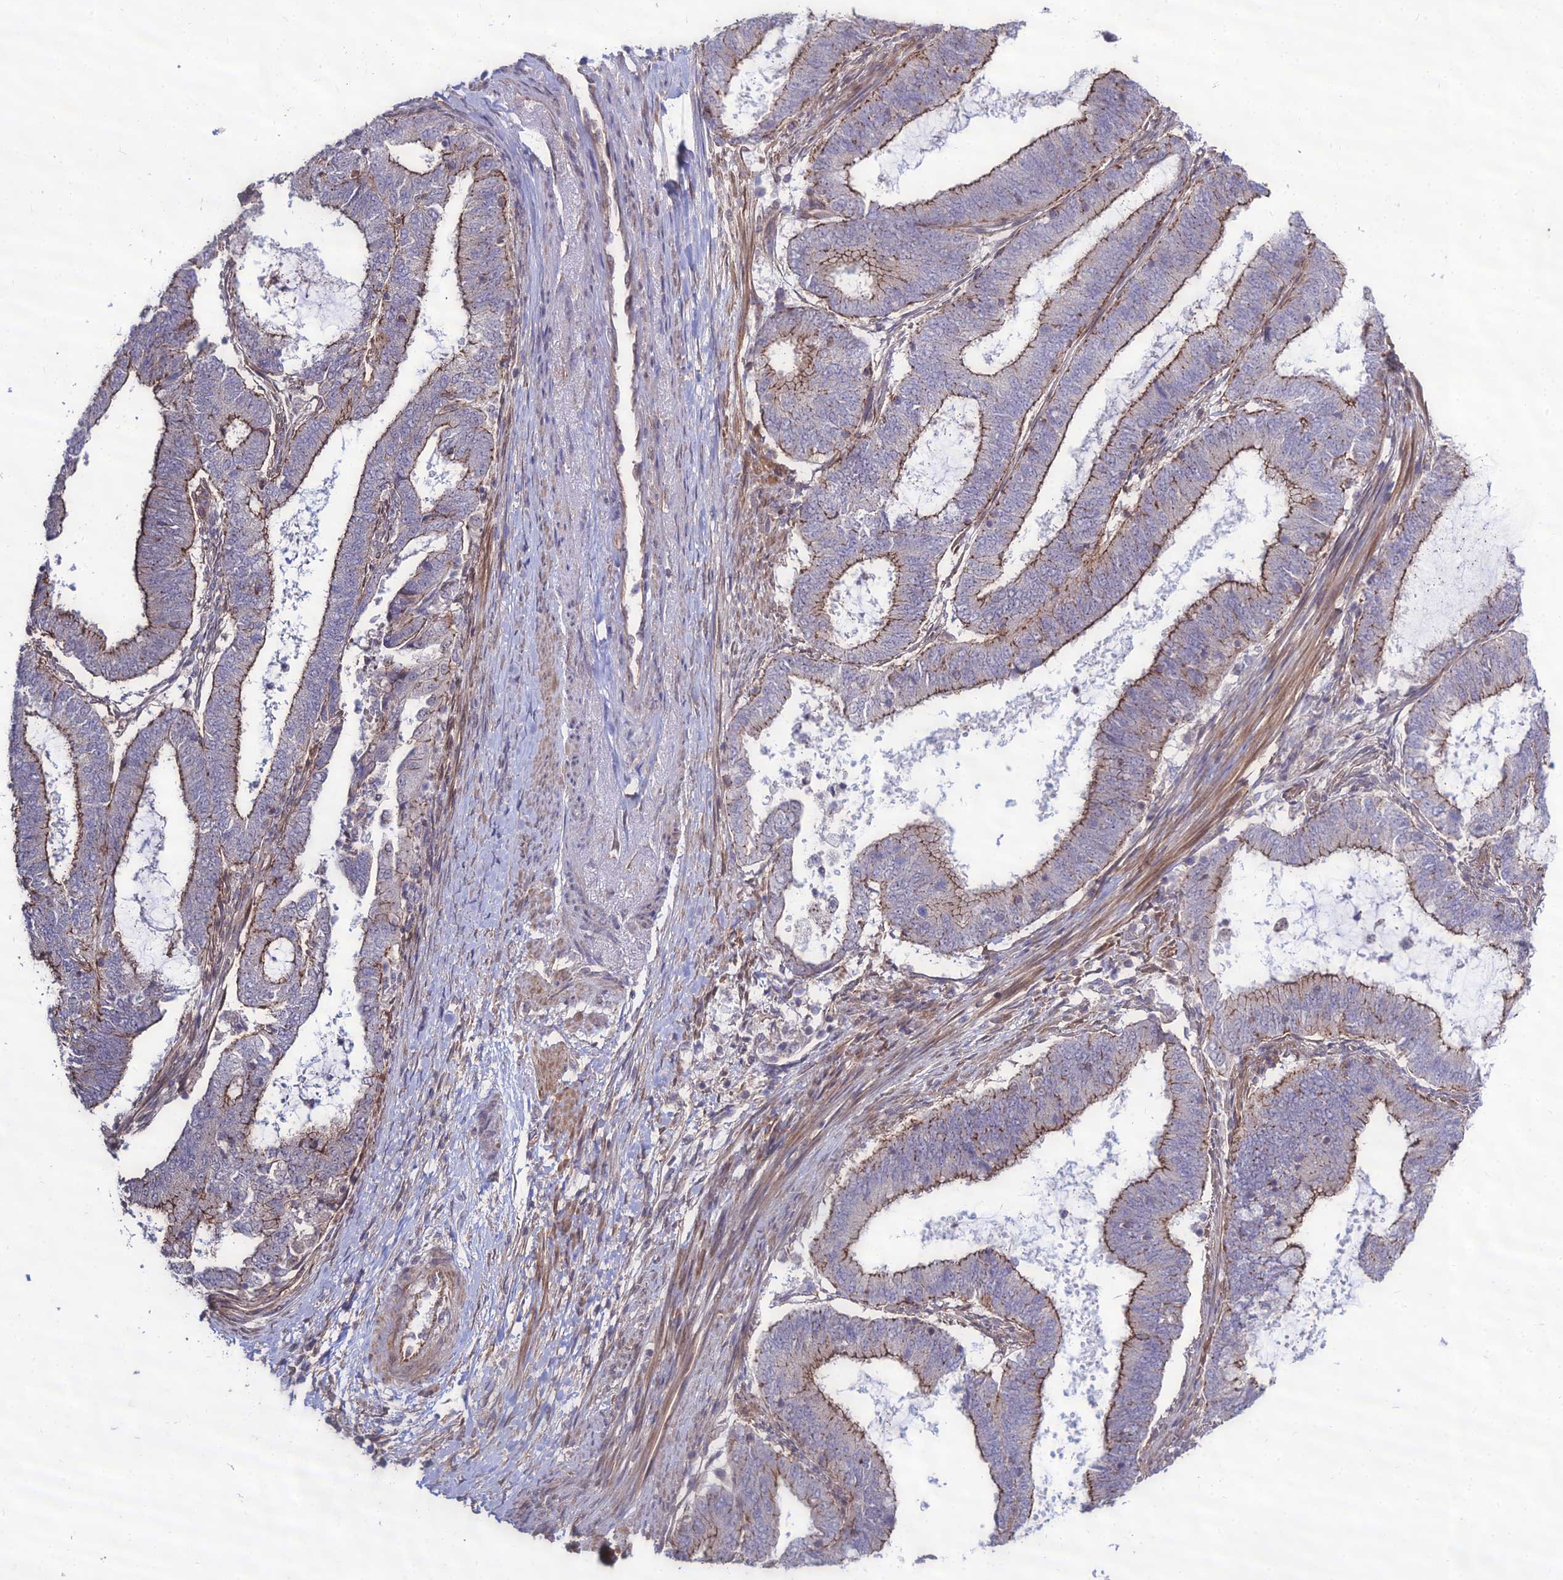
{"staining": {"intensity": "moderate", "quantity": "25%-75%", "location": "cytoplasmic/membranous"}, "tissue": "endometrial cancer", "cell_type": "Tumor cells", "image_type": "cancer", "snomed": [{"axis": "morphology", "description": "Adenocarcinoma, NOS"}, {"axis": "topography", "description": "Endometrium"}], "caption": "A photomicrograph of endometrial adenocarcinoma stained for a protein reveals moderate cytoplasmic/membranous brown staining in tumor cells.", "gene": "TSPYL2", "patient": {"sex": "female", "age": 51}}